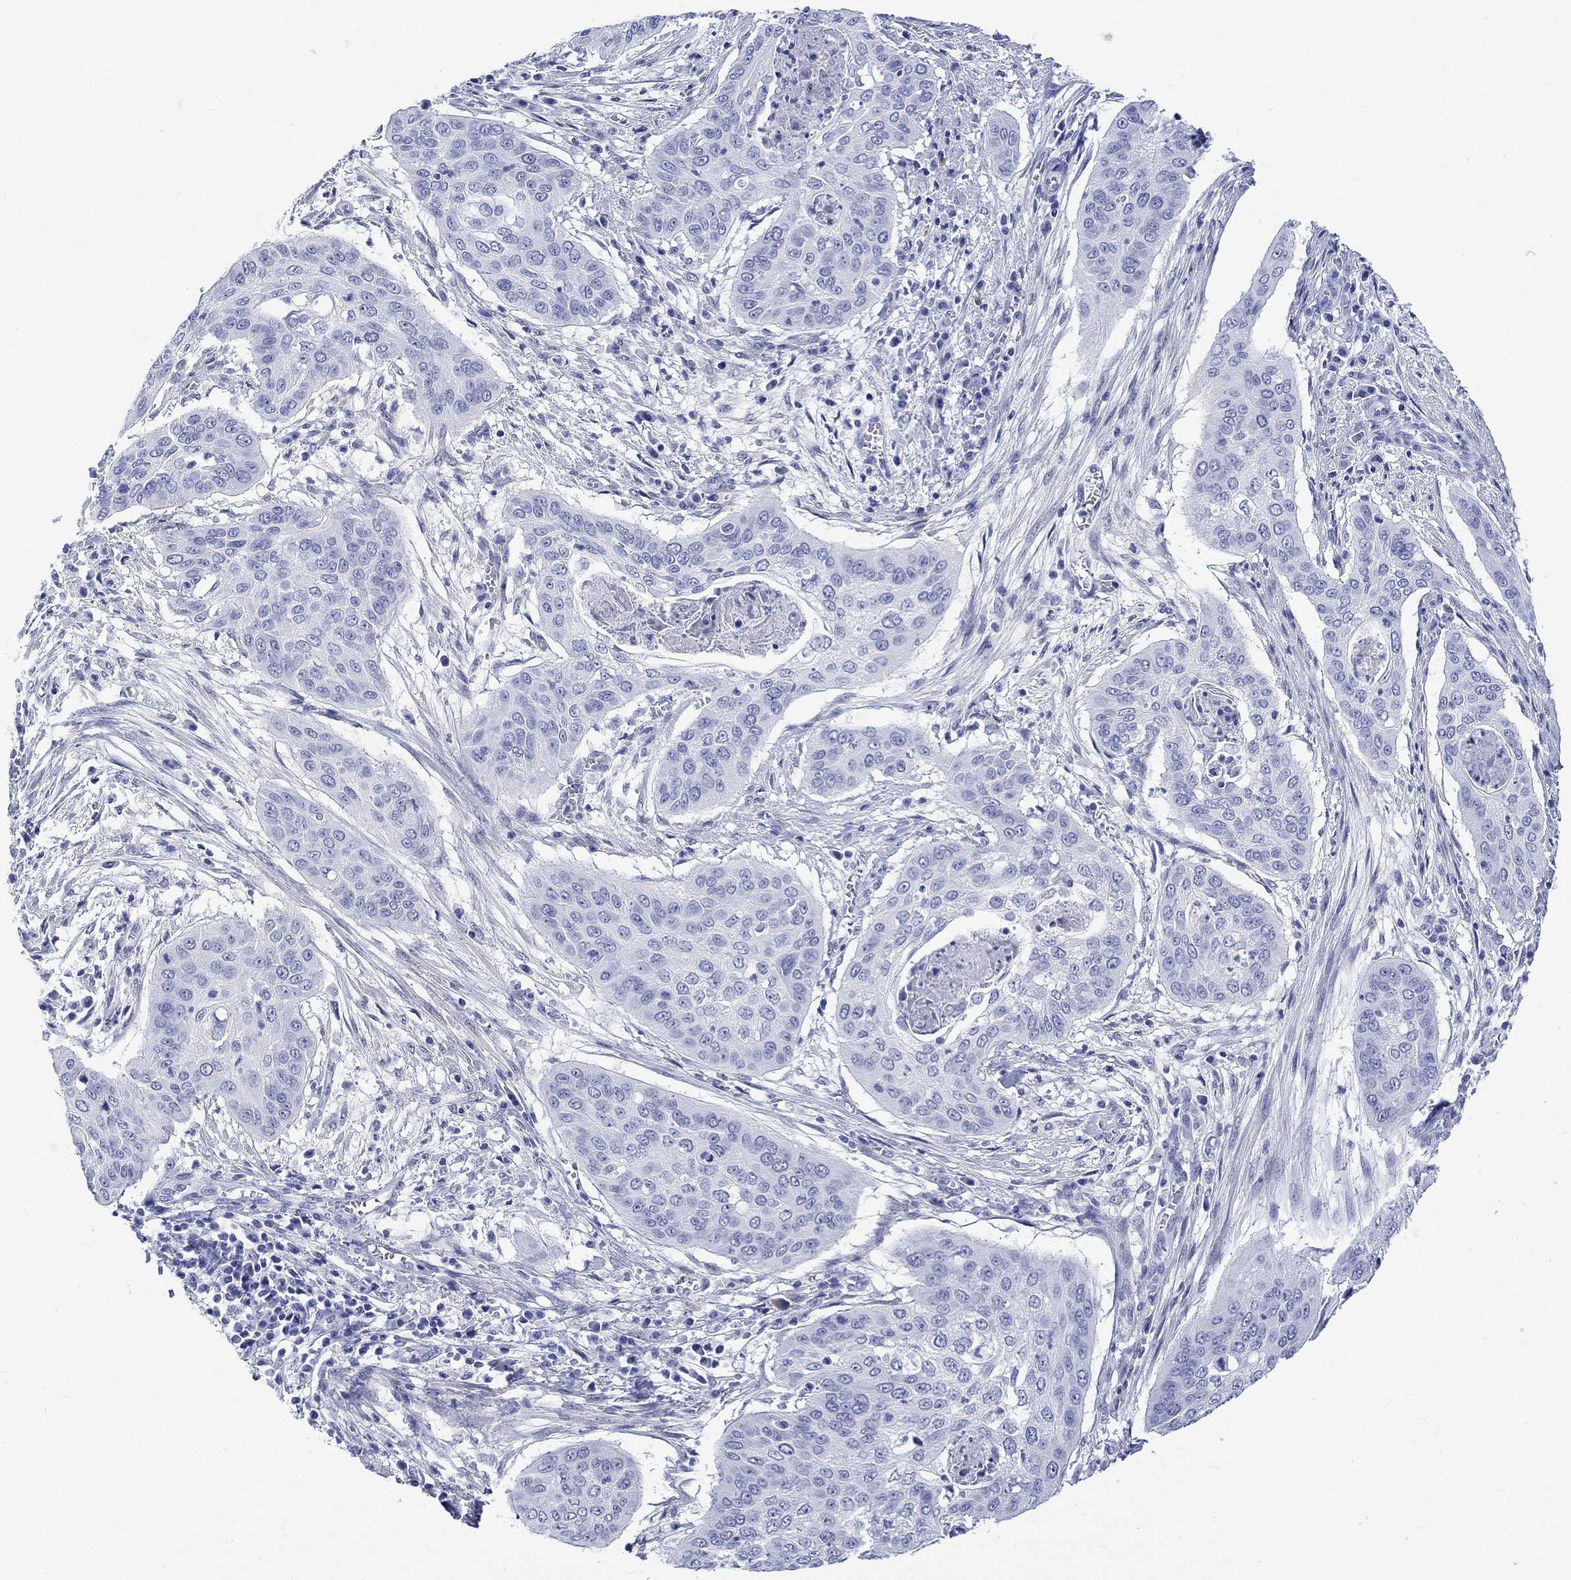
{"staining": {"intensity": "negative", "quantity": "none", "location": "none"}, "tissue": "cervical cancer", "cell_type": "Tumor cells", "image_type": "cancer", "snomed": [{"axis": "morphology", "description": "Squamous cell carcinoma, NOS"}, {"axis": "topography", "description": "Cervix"}], "caption": "A histopathology image of human cervical cancer is negative for staining in tumor cells.", "gene": "MSI1", "patient": {"sex": "female", "age": 39}}